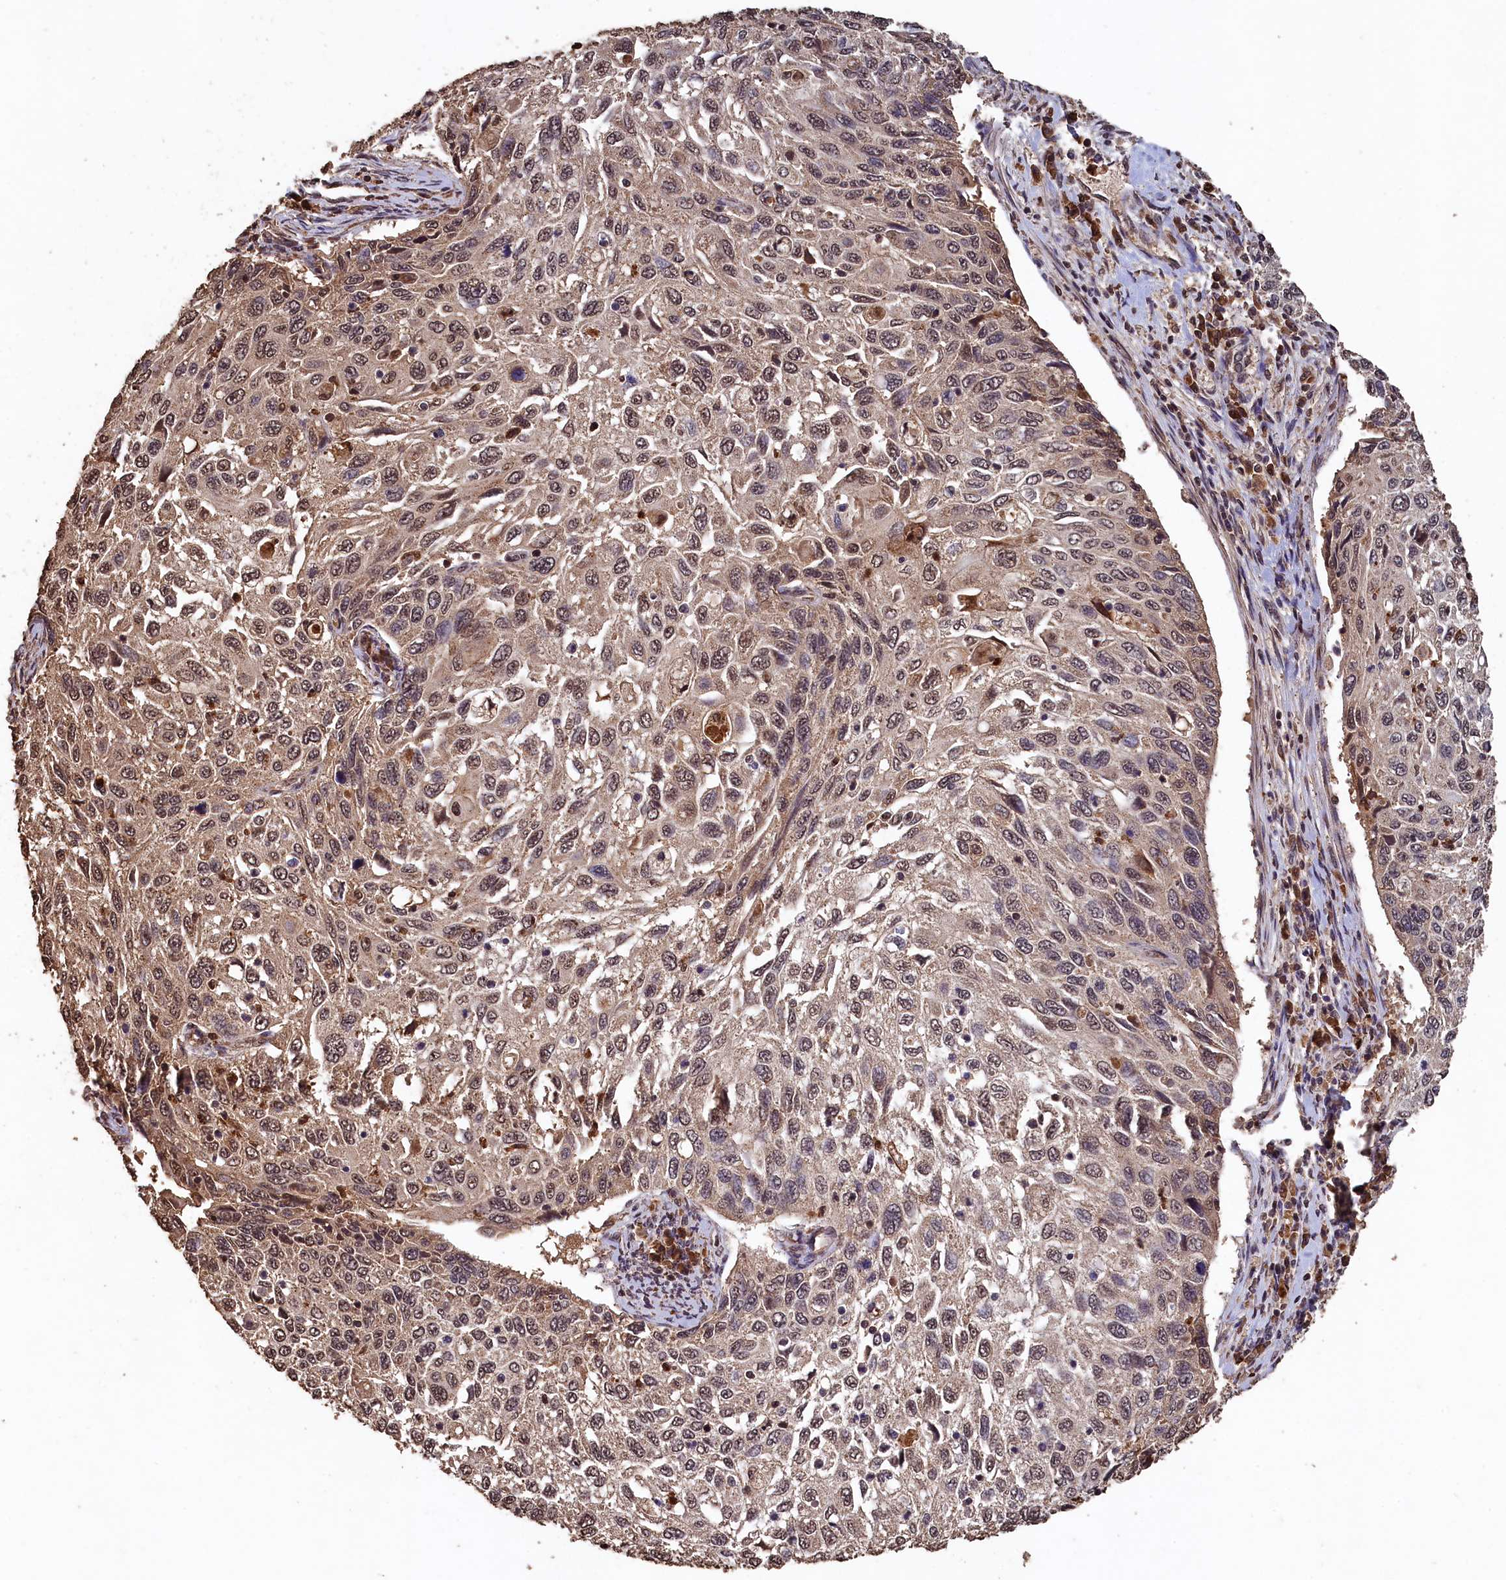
{"staining": {"intensity": "weak", "quantity": "25%-75%", "location": "nuclear"}, "tissue": "cervical cancer", "cell_type": "Tumor cells", "image_type": "cancer", "snomed": [{"axis": "morphology", "description": "Squamous cell carcinoma, NOS"}, {"axis": "topography", "description": "Cervix"}], "caption": "Protein expression analysis of squamous cell carcinoma (cervical) displays weak nuclear positivity in about 25%-75% of tumor cells.", "gene": "CEP57L1", "patient": {"sex": "female", "age": 70}}